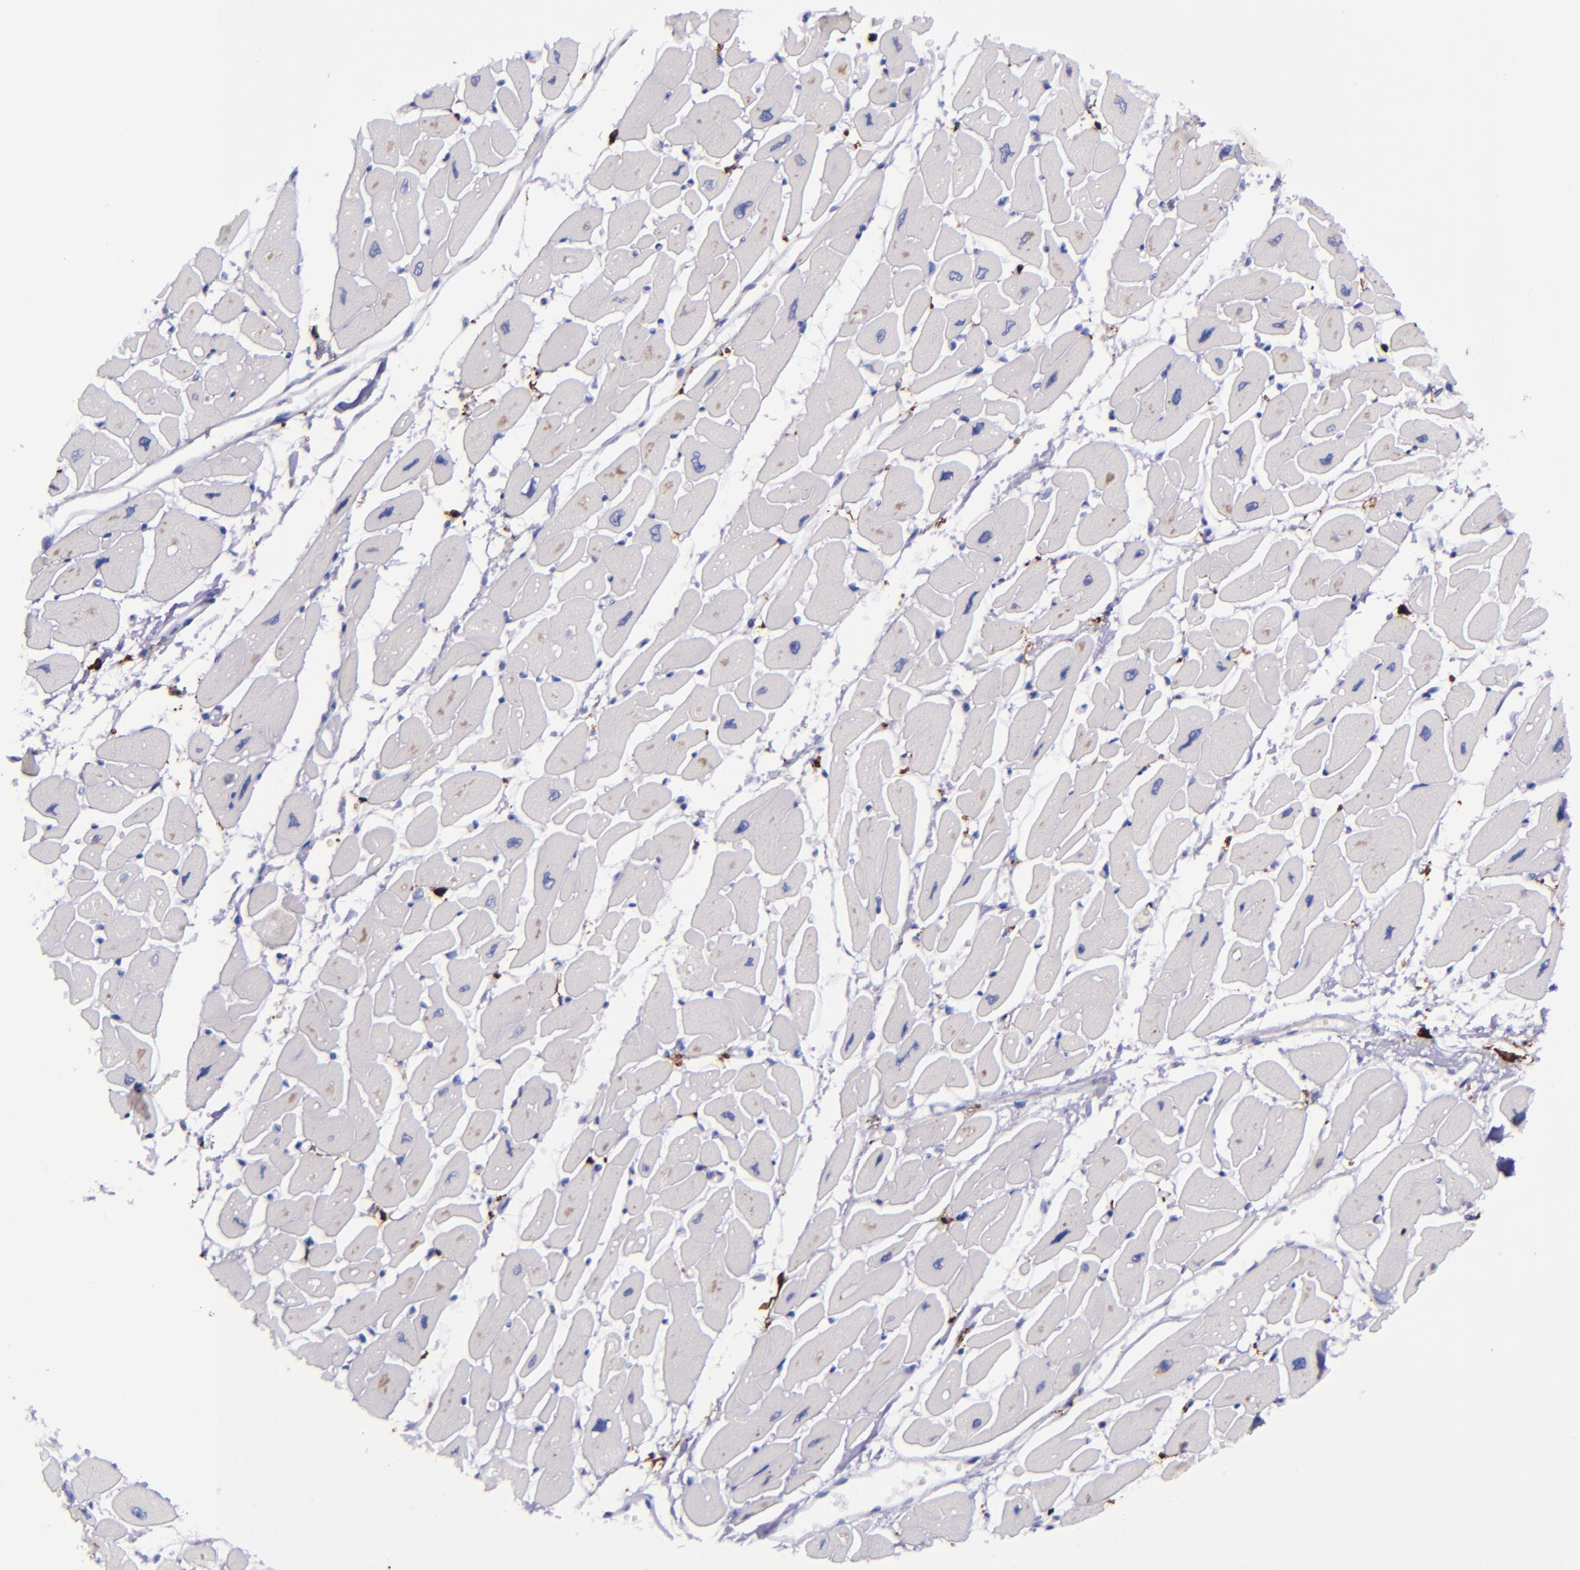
{"staining": {"intensity": "negative", "quantity": "none", "location": "none"}, "tissue": "heart muscle", "cell_type": "Cardiomyocytes", "image_type": "normal", "snomed": [{"axis": "morphology", "description": "Normal tissue, NOS"}, {"axis": "topography", "description": "Heart"}], "caption": "The image demonstrates no significant positivity in cardiomyocytes of heart muscle. The staining is performed using DAB brown chromogen with nuclei counter-stained in using hematoxylin.", "gene": "F13A1", "patient": {"sex": "female", "age": 54}}